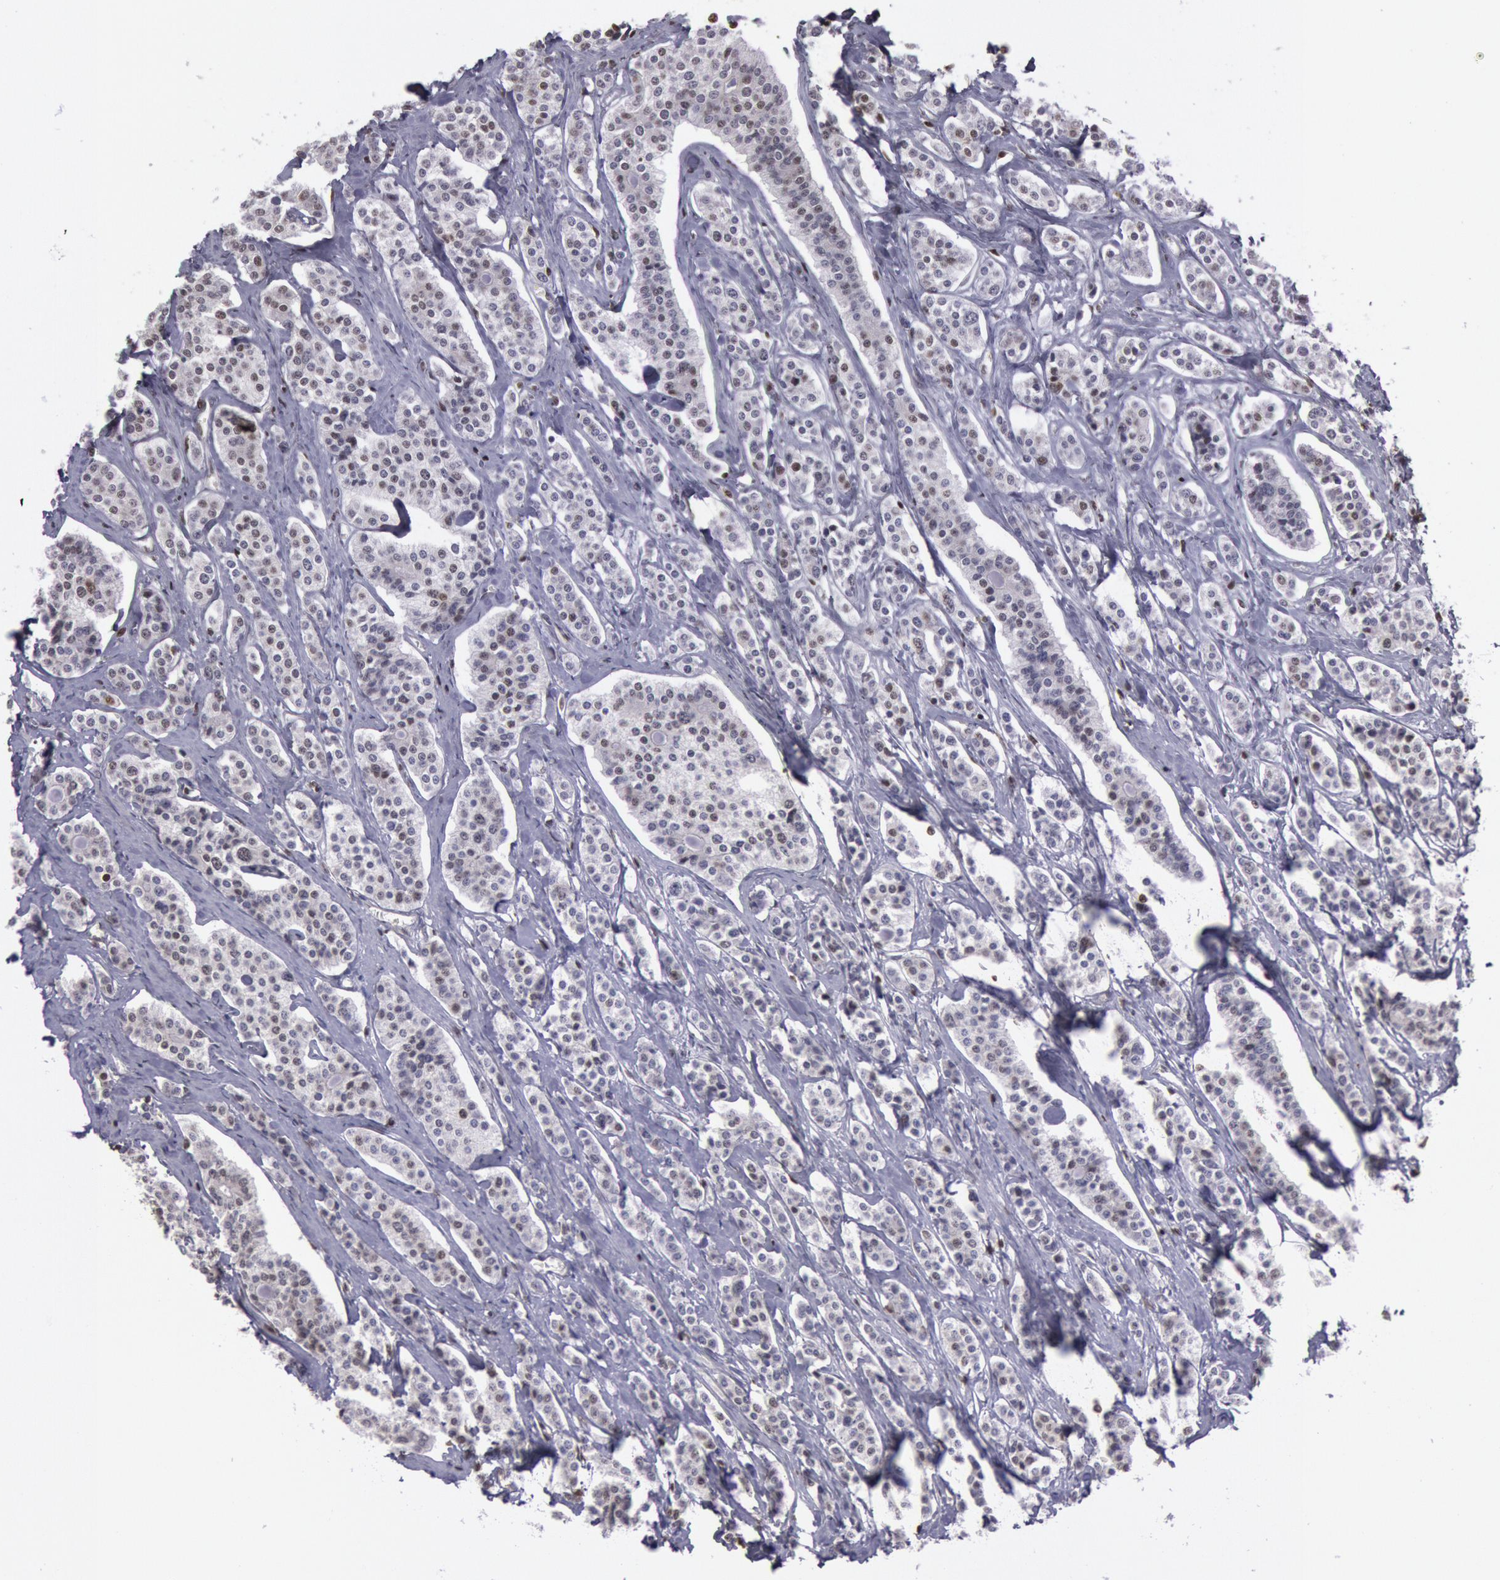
{"staining": {"intensity": "moderate", "quantity": ">75%", "location": "nuclear"}, "tissue": "carcinoid", "cell_type": "Tumor cells", "image_type": "cancer", "snomed": [{"axis": "morphology", "description": "Carcinoid, malignant, NOS"}, {"axis": "topography", "description": "Small intestine"}], "caption": "Carcinoid (malignant) stained with IHC exhibits moderate nuclear positivity in about >75% of tumor cells.", "gene": "NKAP", "patient": {"sex": "male", "age": 63}}